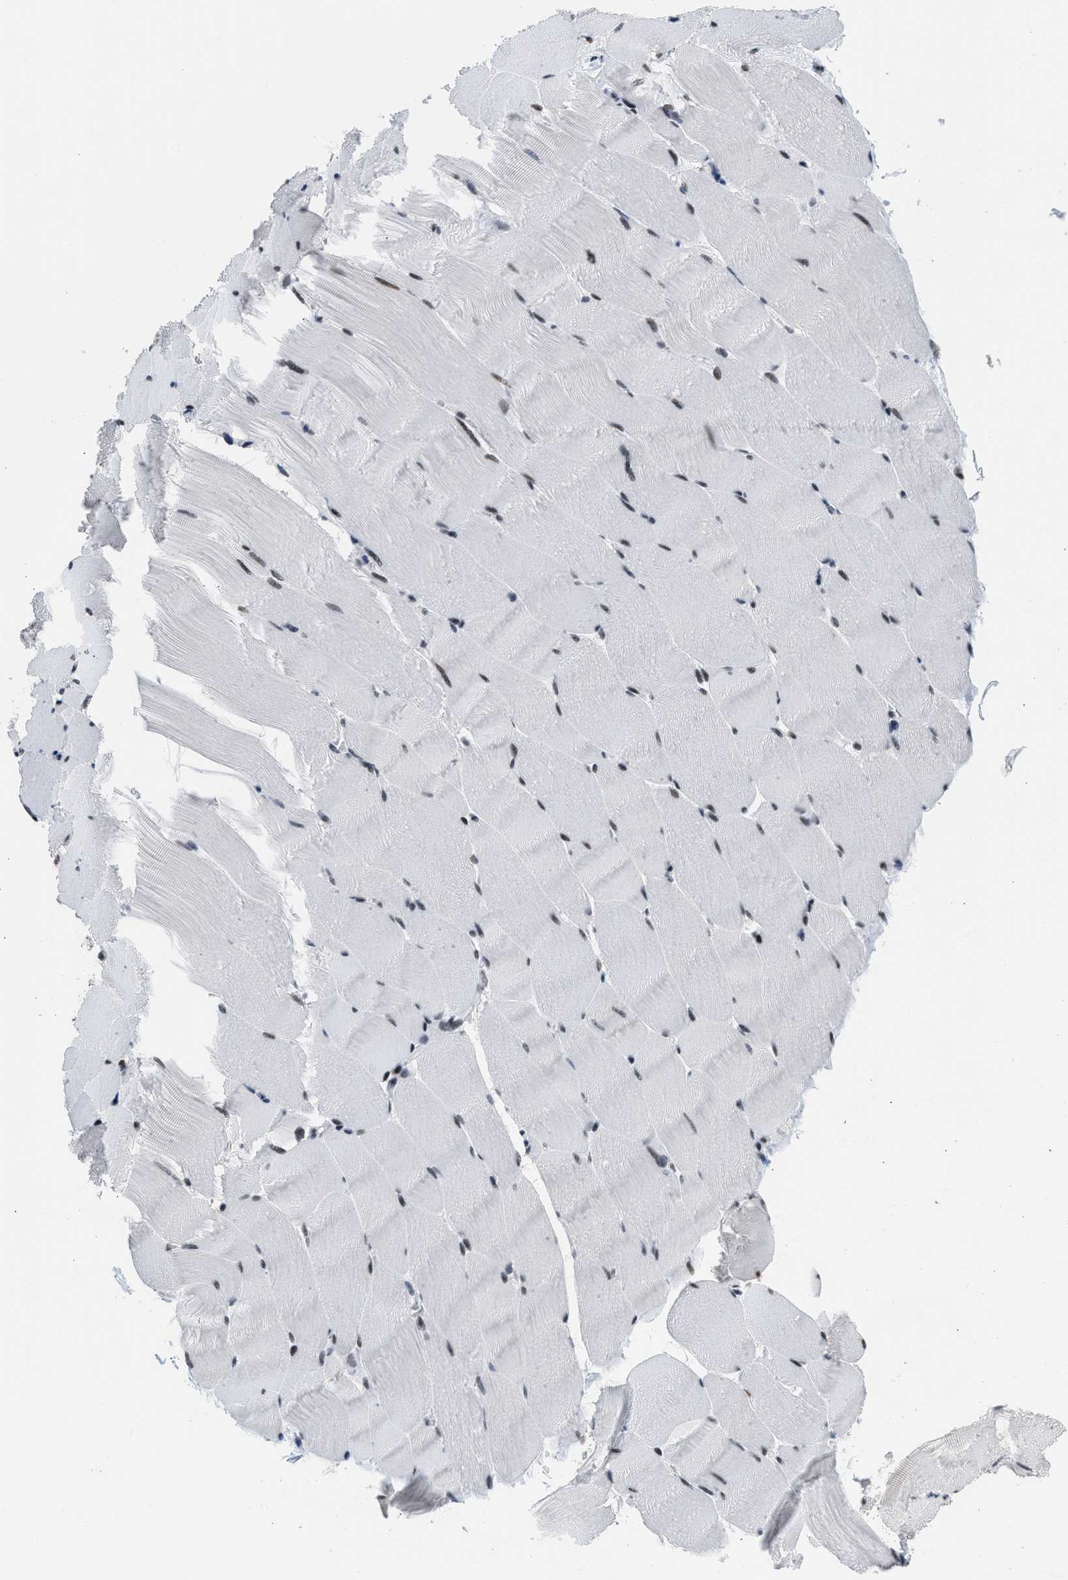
{"staining": {"intensity": "moderate", "quantity": ">75%", "location": "nuclear"}, "tissue": "skeletal muscle", "cell_type": "Myocytes", "image_type": "normal", "snomed": [{"axis": "morphology", "description": "Normal tissue, NOS"}, {"axis": "topography", "description": "Skeletal muscle"}], "caption": "High-magnification brightfield microscopy of unremarkable skeletal muscle stained with DAB (brown) and counterstained with hematoxylin (blue). myocytes exhibit moderate nuclear staining is appreciated in approximately>75% of cells.", "gene": "TERF2IP", "patient": {"sex": "male", "age": 62}}